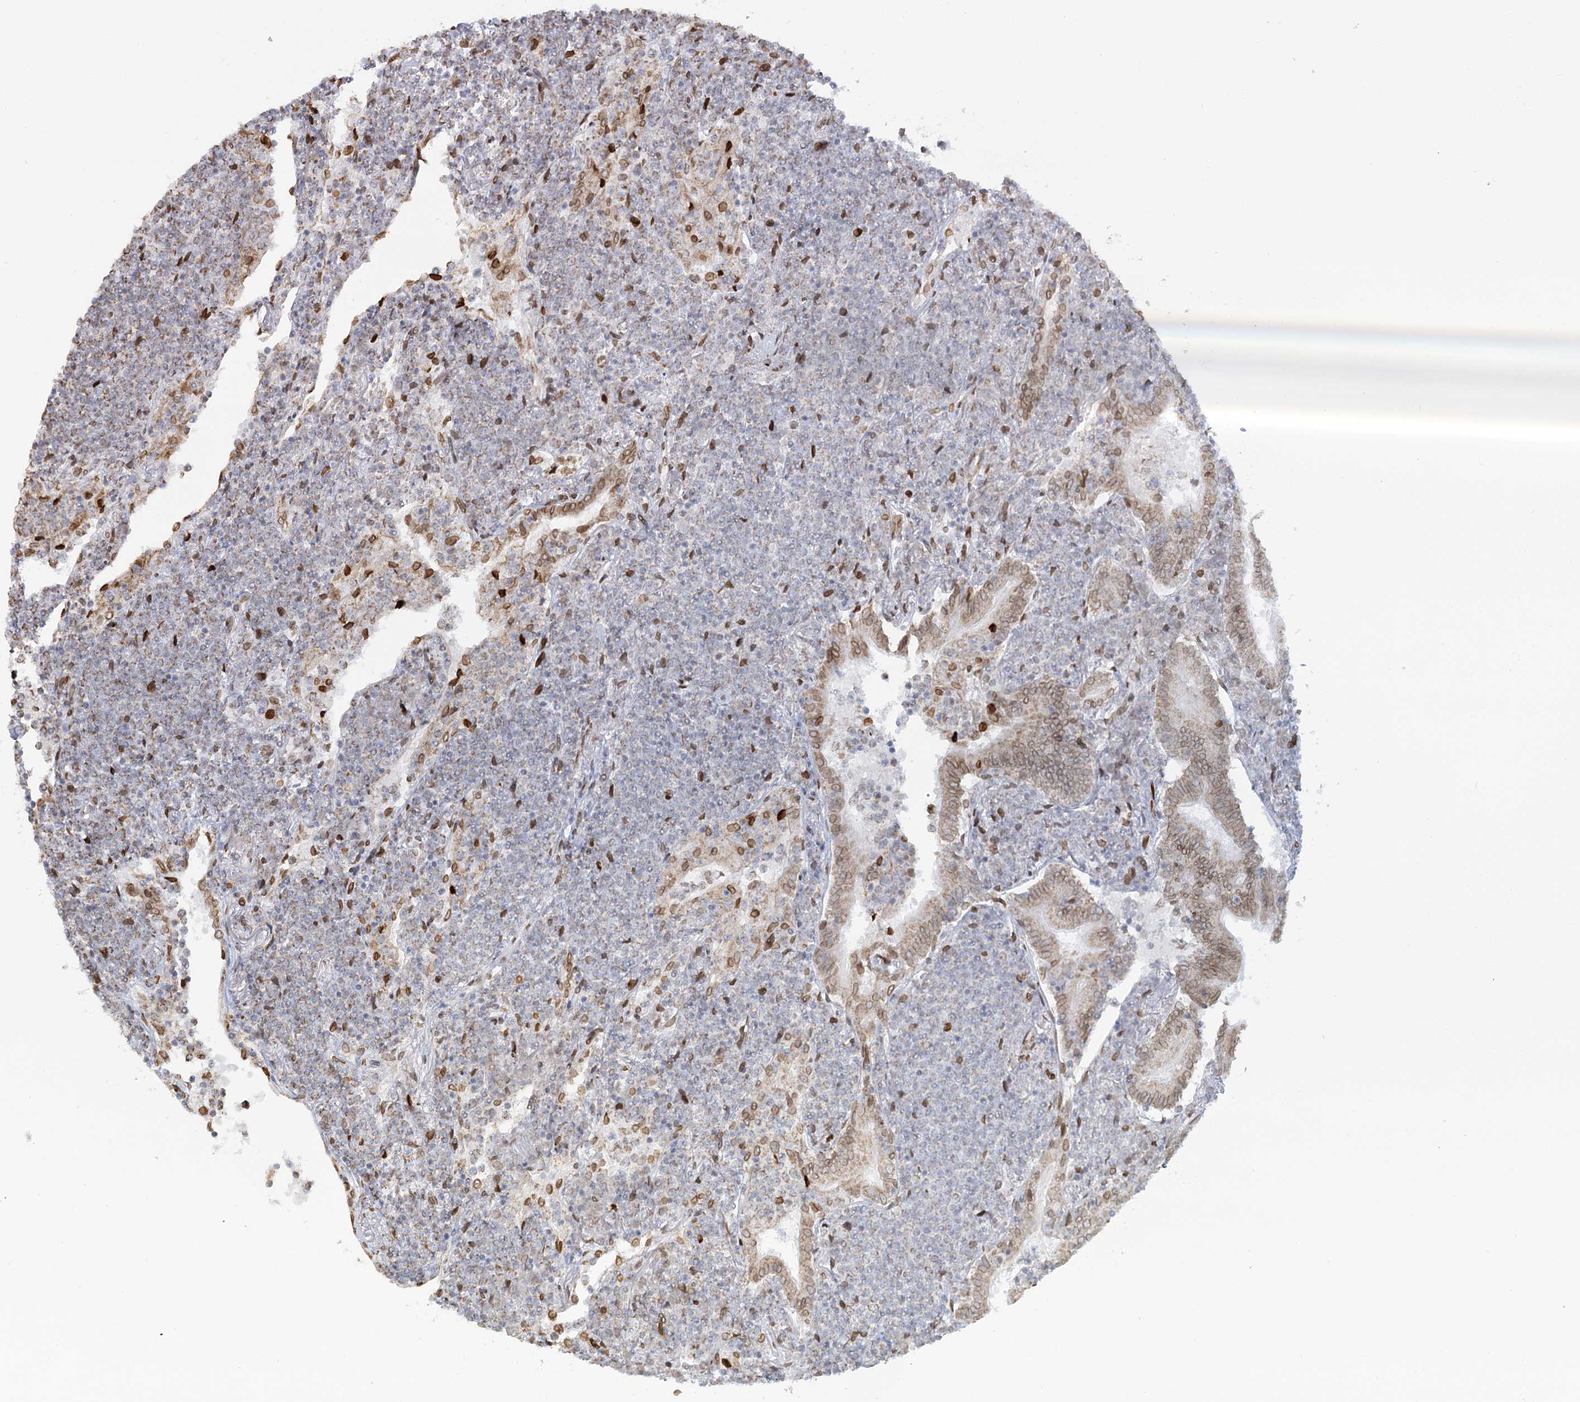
{"staining": {"intensity": "negative", "quantity": "none", "location": "none"}, "tissue": "lymphoma", "cell_type": "Tumor cells", "image_type": "cancer", "snomed": [{"axis": "morphology", "description": "Malignant lymphoma, non-Hodgkin's type, Low grade"}, {"axis": "topography", "description": "Lung"}], "caption": "Immunohistochemistry image of low-grade malignant lymphoma, non-Hodgkin's type stained for a protein (brown), which demonstrates no expression in tumor cells.", "gene": "VWA5A", "patient": {"sex": "female", "age": 71}}